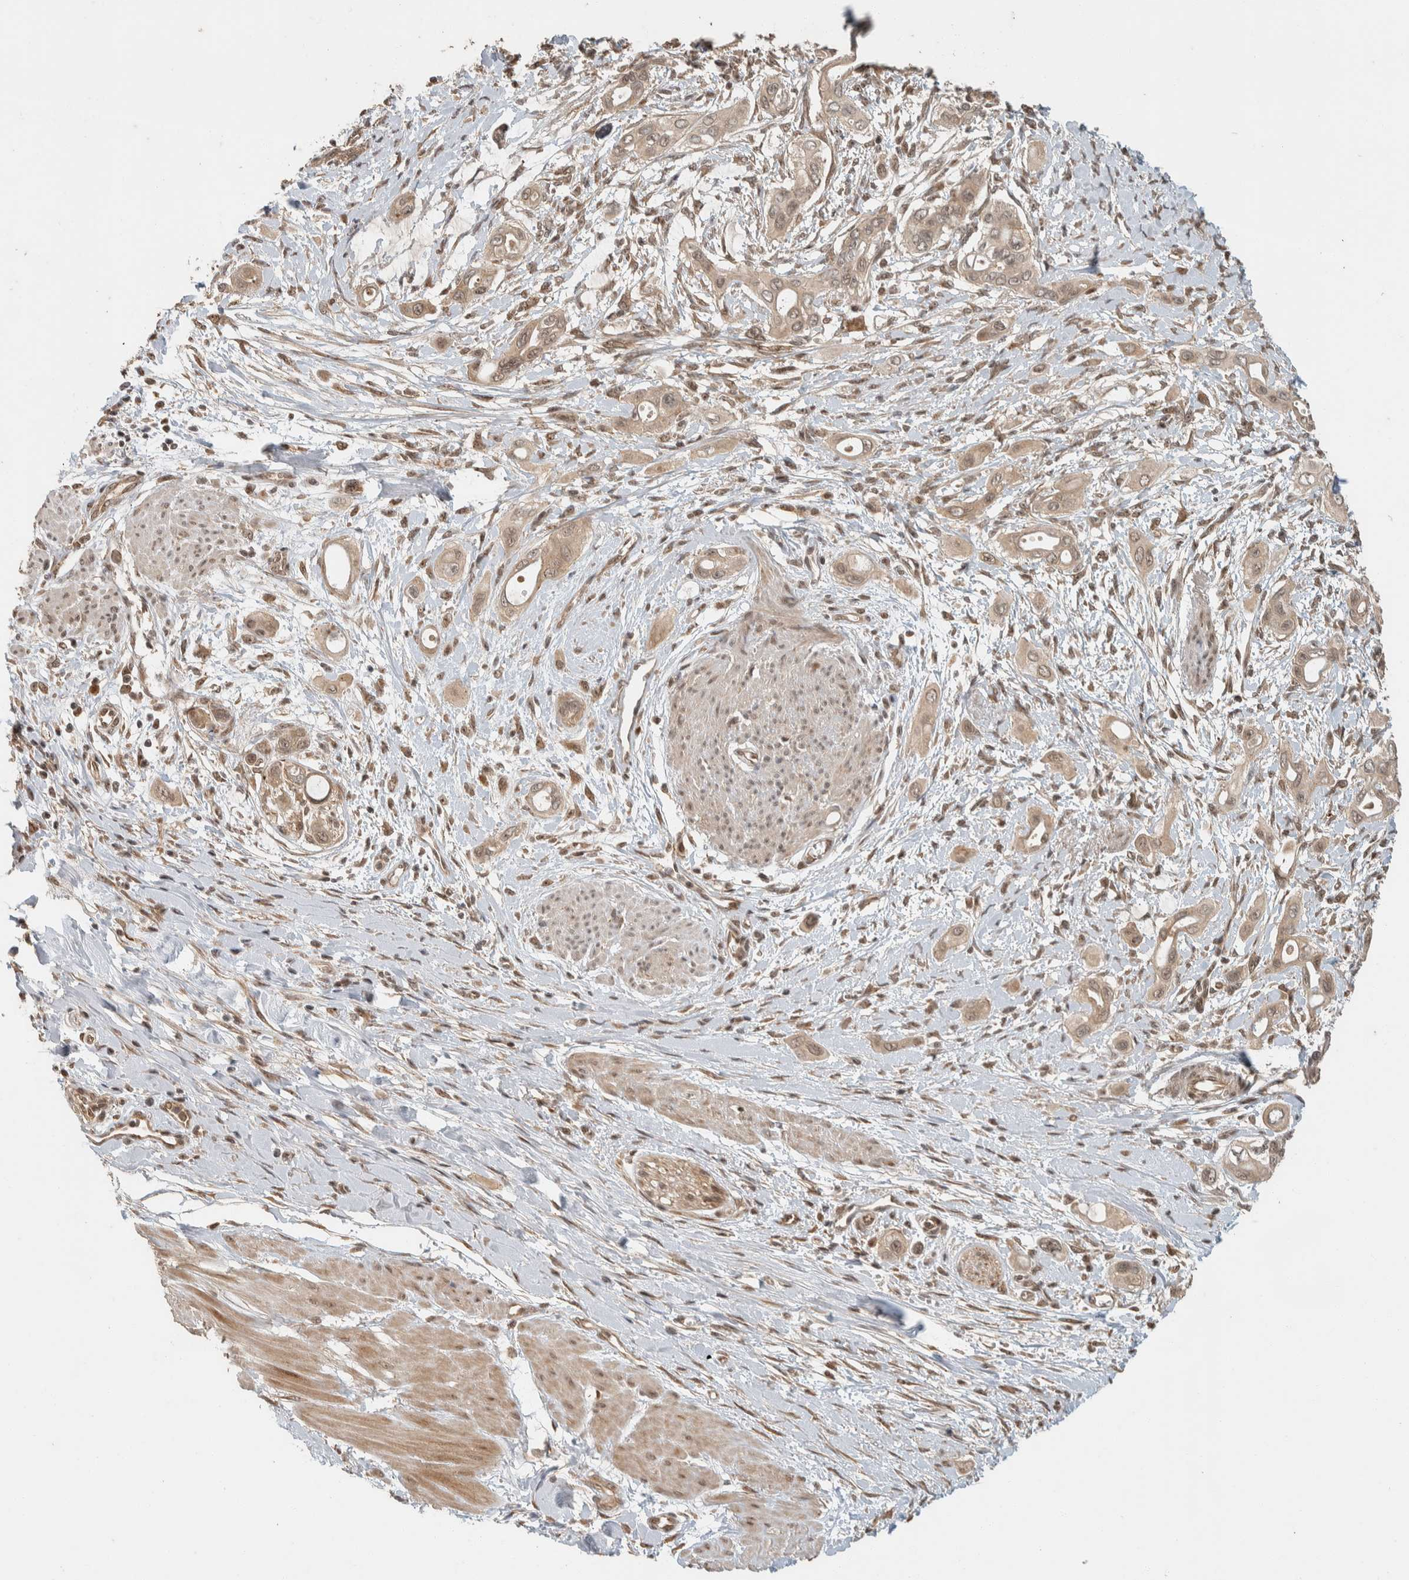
{"staining": {"intensity": "weak", "quantity": ">75%", "location": "cytoplasmic/membranous,nuclear"}, "tissue": "pancreatic cancer", "cell_type": "Tumor cells", "image_type": "cancer", "snomed": [{"axis": "morphology", "description": "Adenocarcinoma, NOS"}, {"axis": "topography", "description": "Pancreas"}], "caption": "A brown stain shows weak cytoplasmic/membranous and nuclear expression of a protein in human pancreatic adenocarcinoma tumor cells.", "gene": "ZBTB2", "patient": {"sex": "male", "age": 59}}